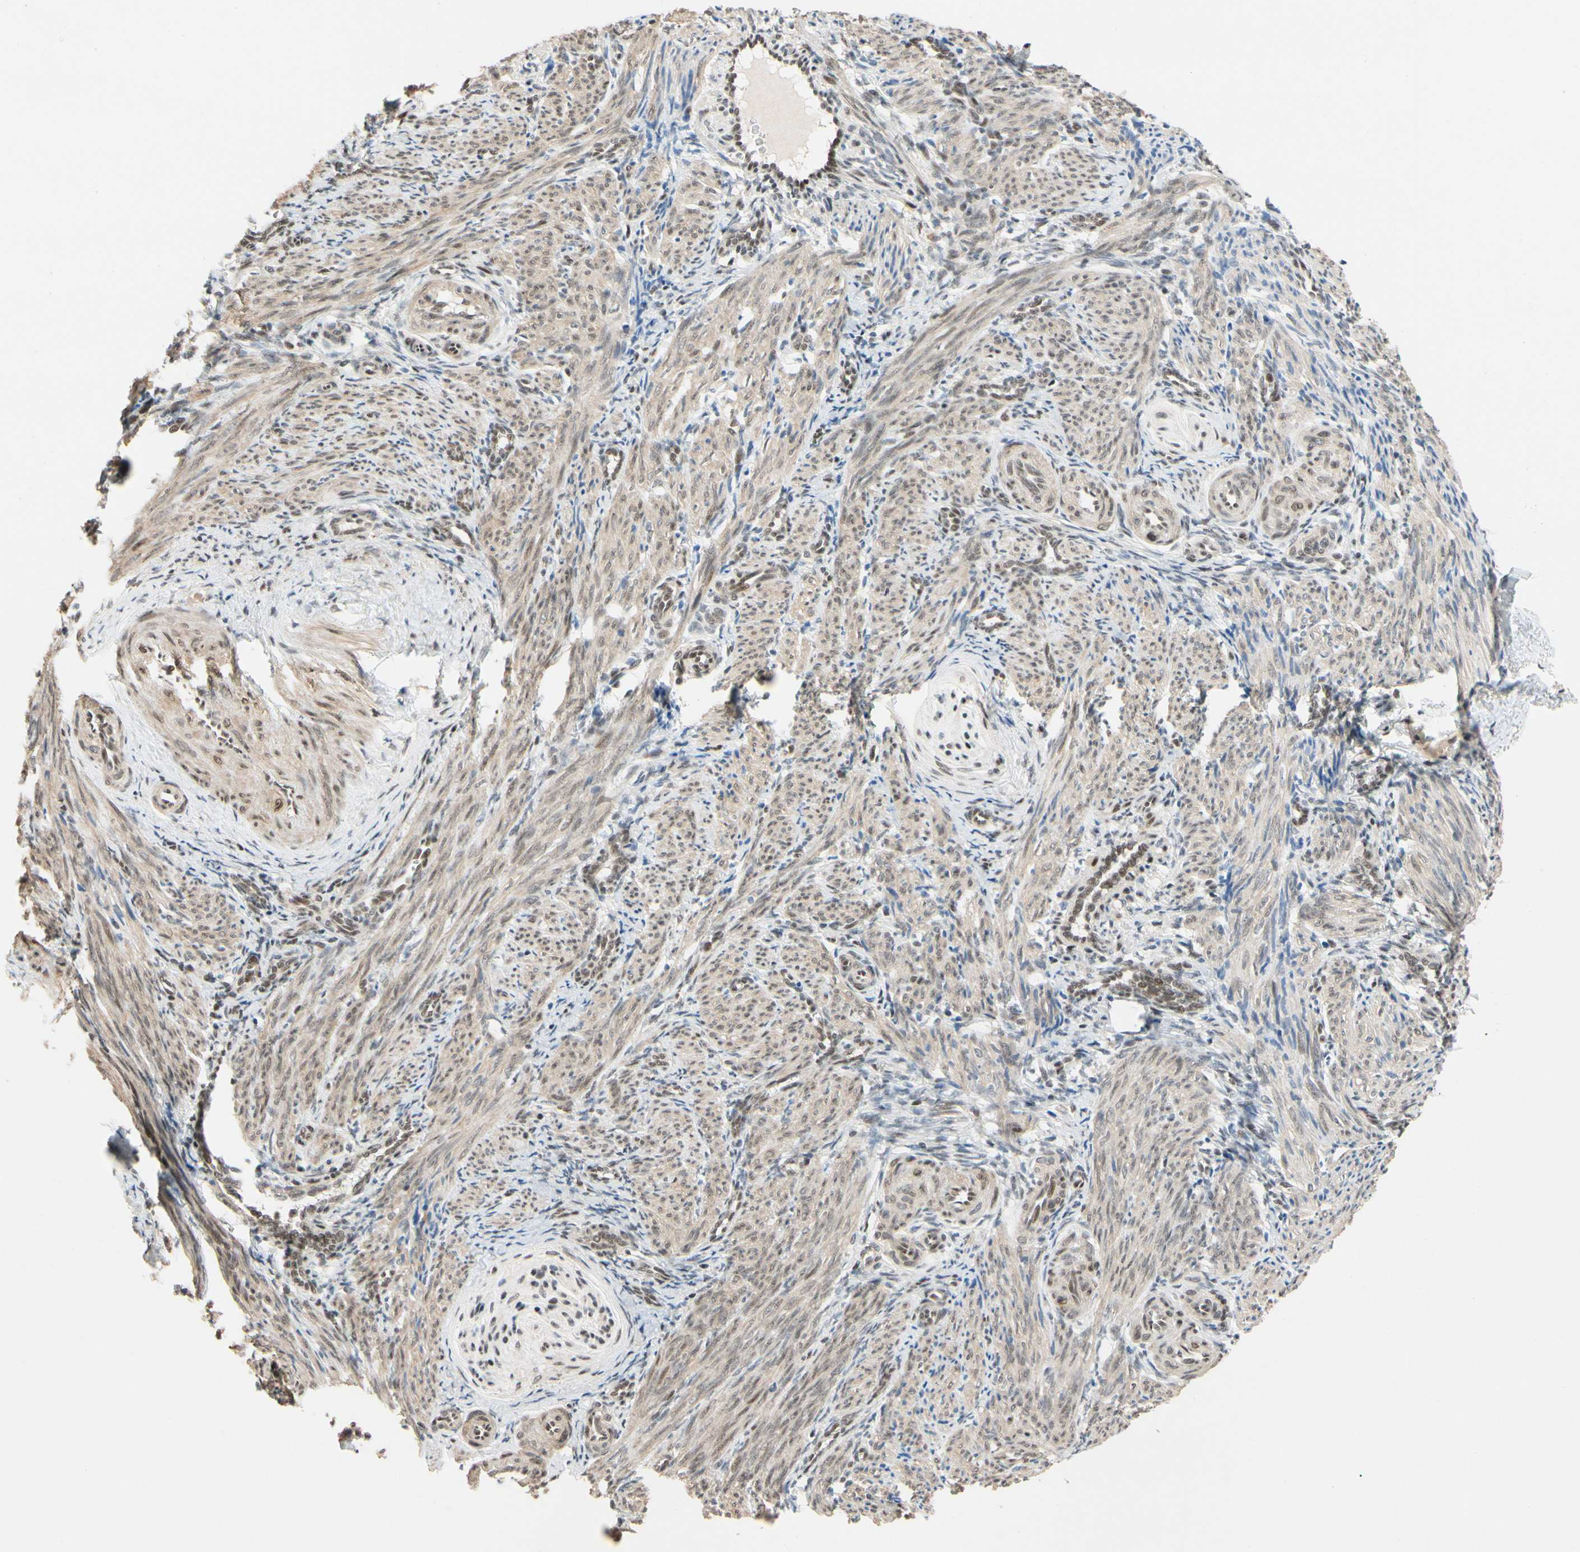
{"staining": {"intensity": "moderate", "quantity": ">75%", "location": "cytoplasmic/membranous,nuclear"}, "tissue": "smooth muscle", "cell_type": "Smooth muscle cells", "image_type": "normal", "snomed": [{"axis": "morphology", "description": "Normal tissue, NOS"}, {"axis": "topography", "description": "Endometrium"}], "caption": "The micrograph reveals a brown stain indicating the presence of a protein in the cytoplasmic/membranous,nuclear of smooth muscle cells in smooth muscle. Nuclei are stained in blue.", "gene": "TAF4", "patient": {"sex": "female", "age": 33}}